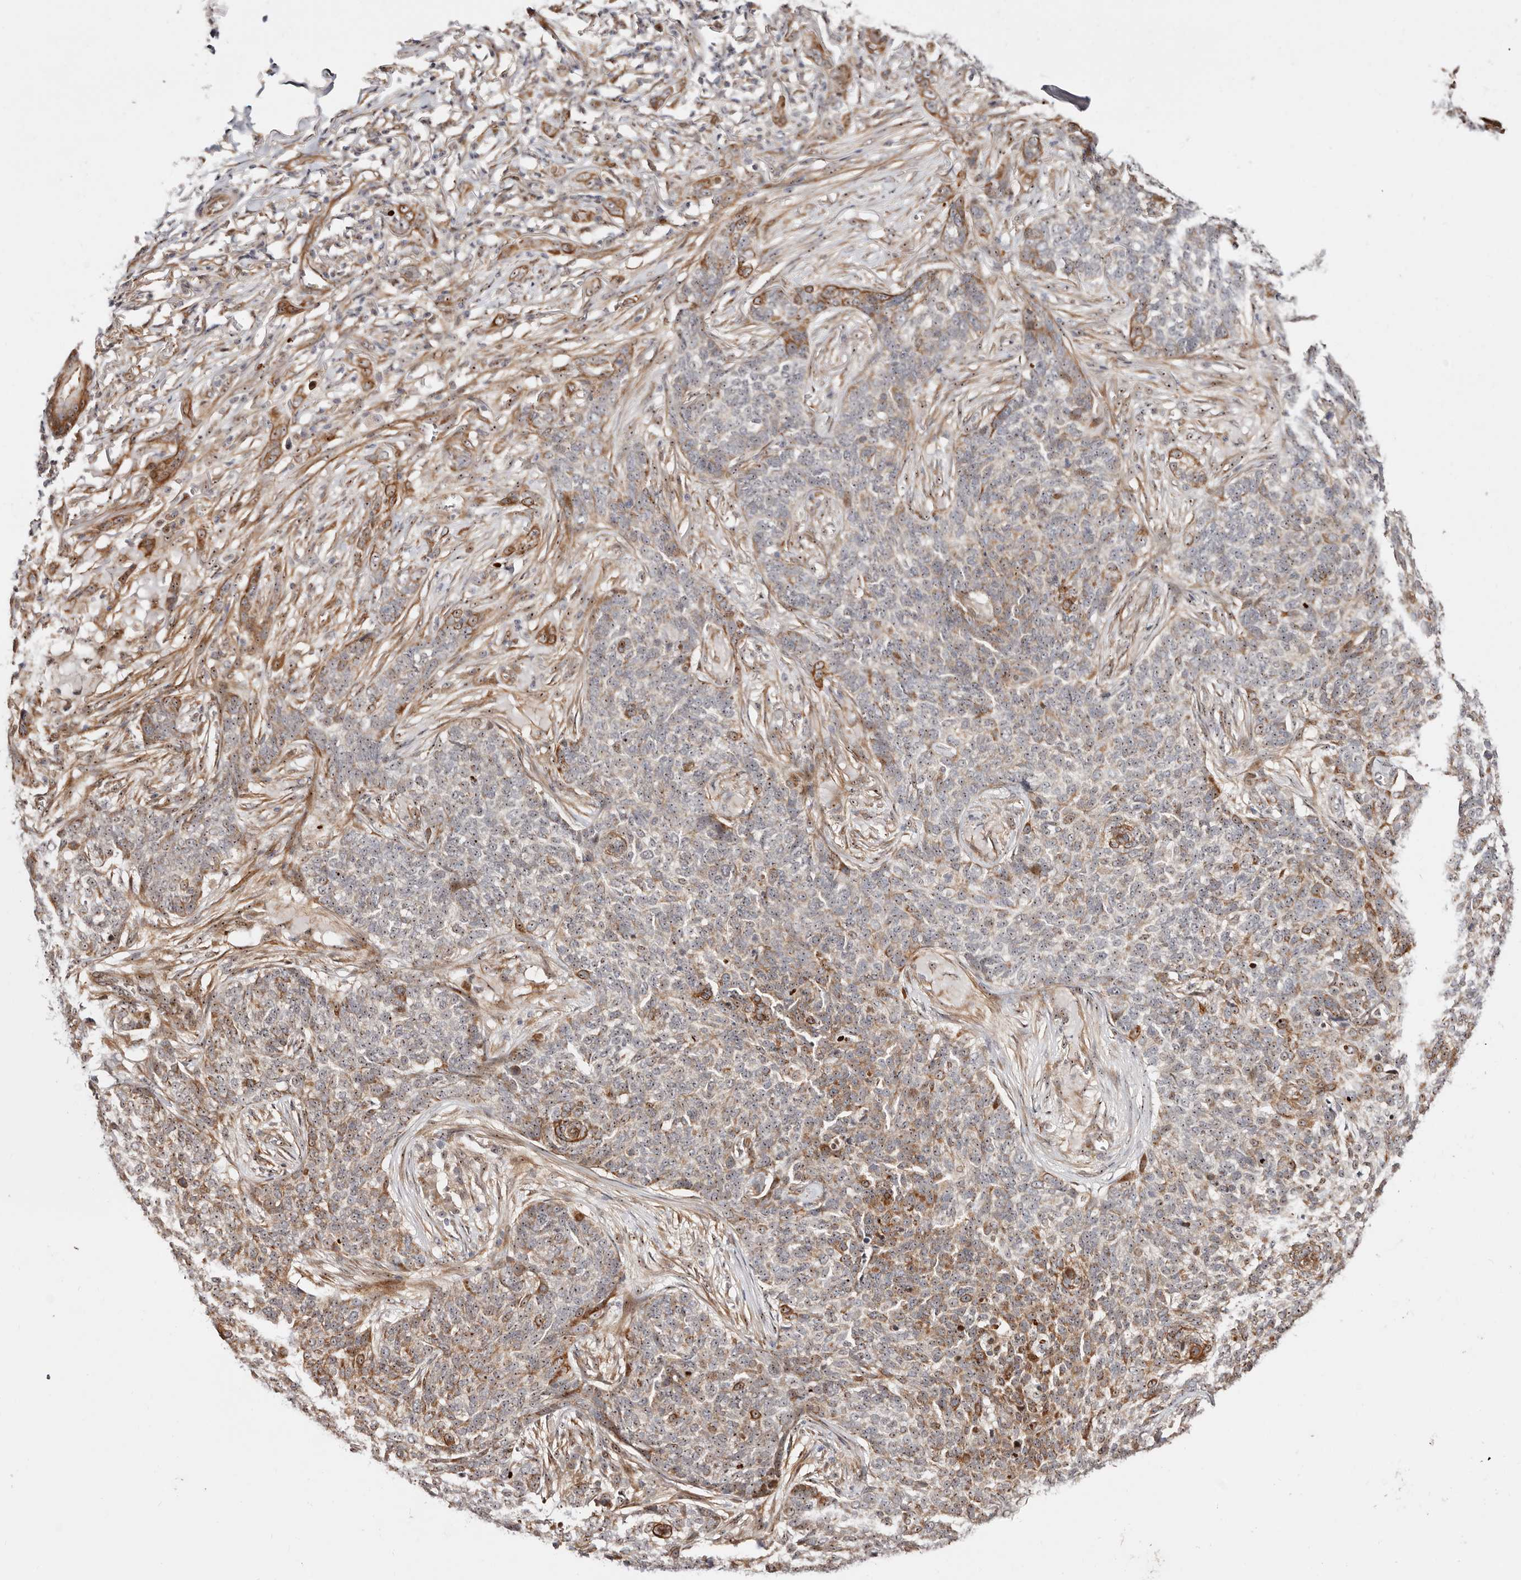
{"staining": {"intensity": "moderate", "quantity": "25%-75%", "location": "cytoplasmic/membranous,nuclear"}, "tissue": "skin cancer", "cell_type": "Tumor cells", "image_type": "cancer", "snomed": [{"axis": "morphology", "description": "Basal cell carcinoma"}, {"axis": "topography", "description": "Skin"}], "caption": "High-magnification brightfield microscopy of skin cancer stained with DAB (3,3'-diaminobenzidine) (brown) and counterstained with hematoxylin (blue). tumor cells exhibit moderate cytoplasmic/membranous and nuclear expression is present in approximately25%-75% of cells.", "gene": "ODF2L", "patient": {"sex": "male", "age": 85}}